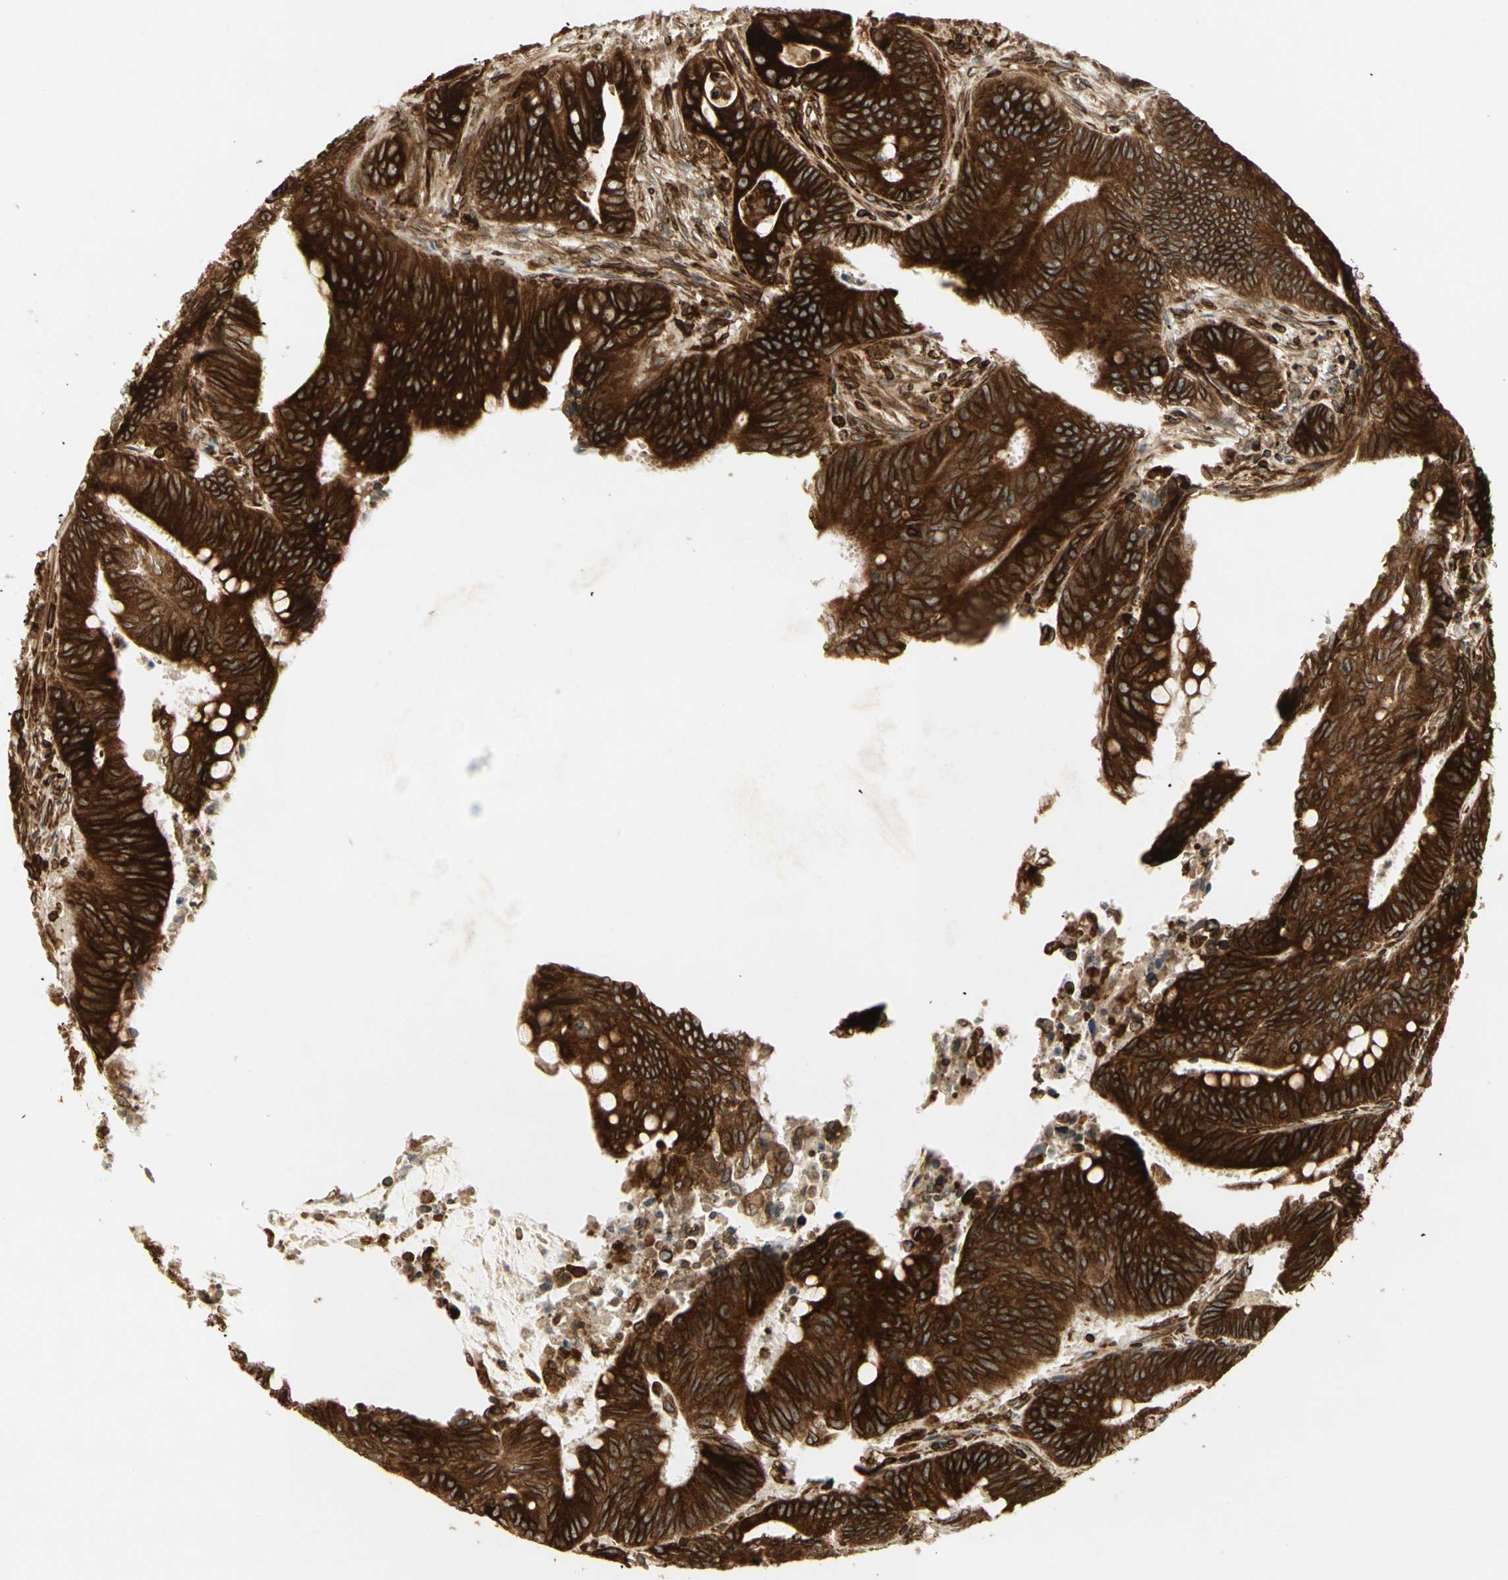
{"staining": {"intensity": "strong", "quantity": ">75%", "location": "cytoplasmic/membranous"}, "tissue": "colorectal cancer", "cell_type": "Tumor cells", "image_type": "cancer", "snomed": [{"axis": "morphology", "description": "Adenocarcinoma, NOS"}, {"axis": "topography", "description": "Colon"}], "caption": "Protein expression analysis of colorectal cancer (adenocarcinoma) exhibits strong cytoplasmic/membranous positivity in about >75% of tumor cells.", "gene": "TAPBP", "patient": {"sex": "male", "age": 45}}